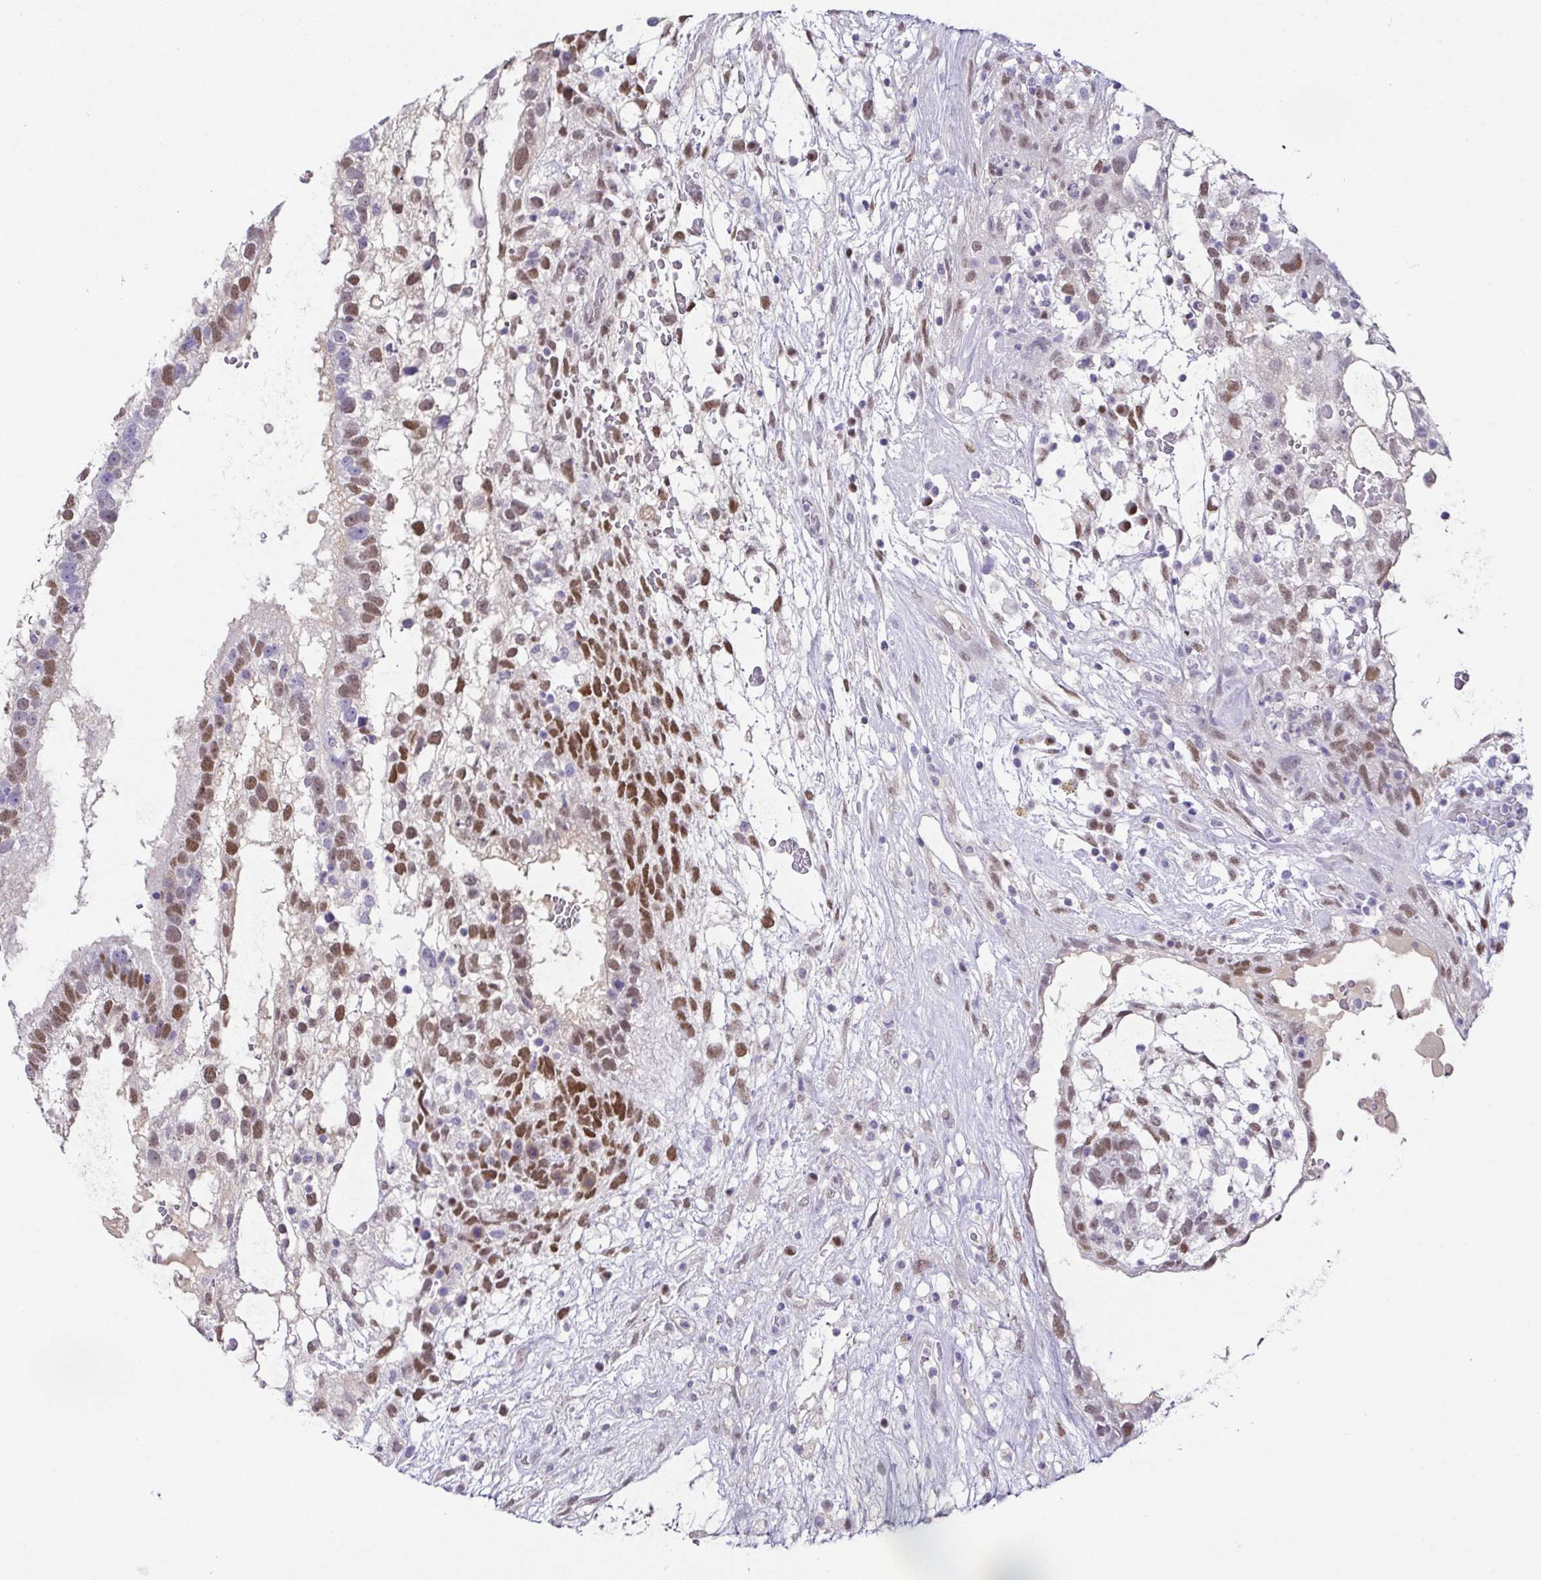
{"staining": {"intensity": "moderate", "quantity": "25%-75%", "location": "nuclear"}, "tissue": "testis cancer", "cell_type": "Tumor cells", "image_type": "cancer", "snomed": [{"axis": "morphology", "description": "Normal tissue, NOS"}, {"axis": "morphology", "description": "Carcinoma, Embryonal, NOS"}, {"axis": "topography", "description": "Testis"}], "caption": "Testis embryonal carcinoma stained for a protein (brown) reveals moderate nuclear positive staining in approximately 25%-75% of tumor cells.", "gene": "TCF3", "patient": {"sex": "male", "age": 32}}